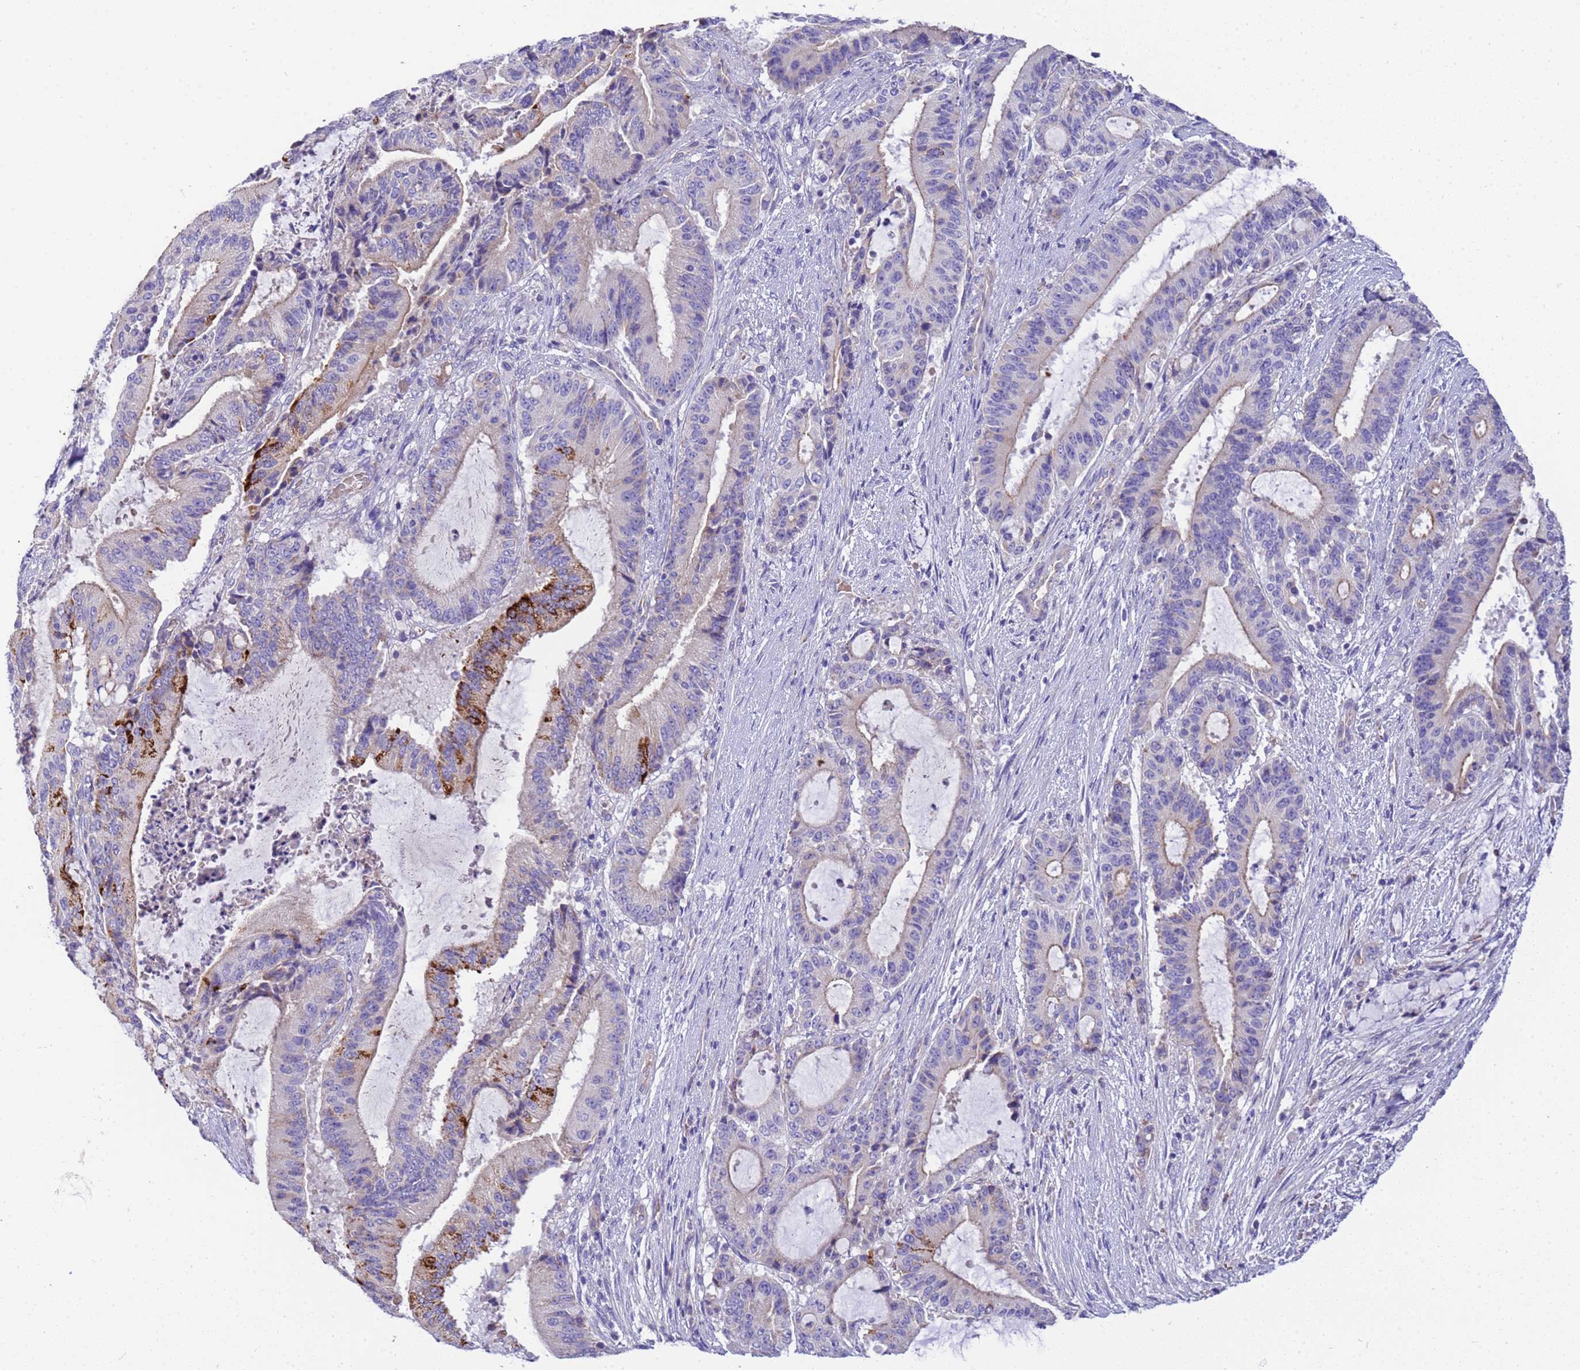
{"staining": {"intensity": "strong", "quantity": "<25%", "location": "cytoplasmic/membranous"}, "tissue": "liver cancer", "cell_type": "Tumor cells", "image_type": "cancer", "snomed": [{"axis": "morphology", "description": "Normal tissue, NOS"}, {"axis": "morphology", "description": "Cholangiocarcinoma"}, {"axis": "topography", "description": "Liver"}, {"axis": "topography", "description": "Peripheral nerve tissue"}], "caption": "A medium amount of strong cytoplasmic/membranous expression is seen in about <25% of tumor cells in cholangiocarcinoma (liver) tissue. The protein of interest is stained brown, and the nuclei are stained in blue (DAB (3,3'-diaminobenzidine) IHC with brightfield microscopy, high magnification).", "gene": "RIPPLY2", "patient": {"sex": "female", "age": 73}}